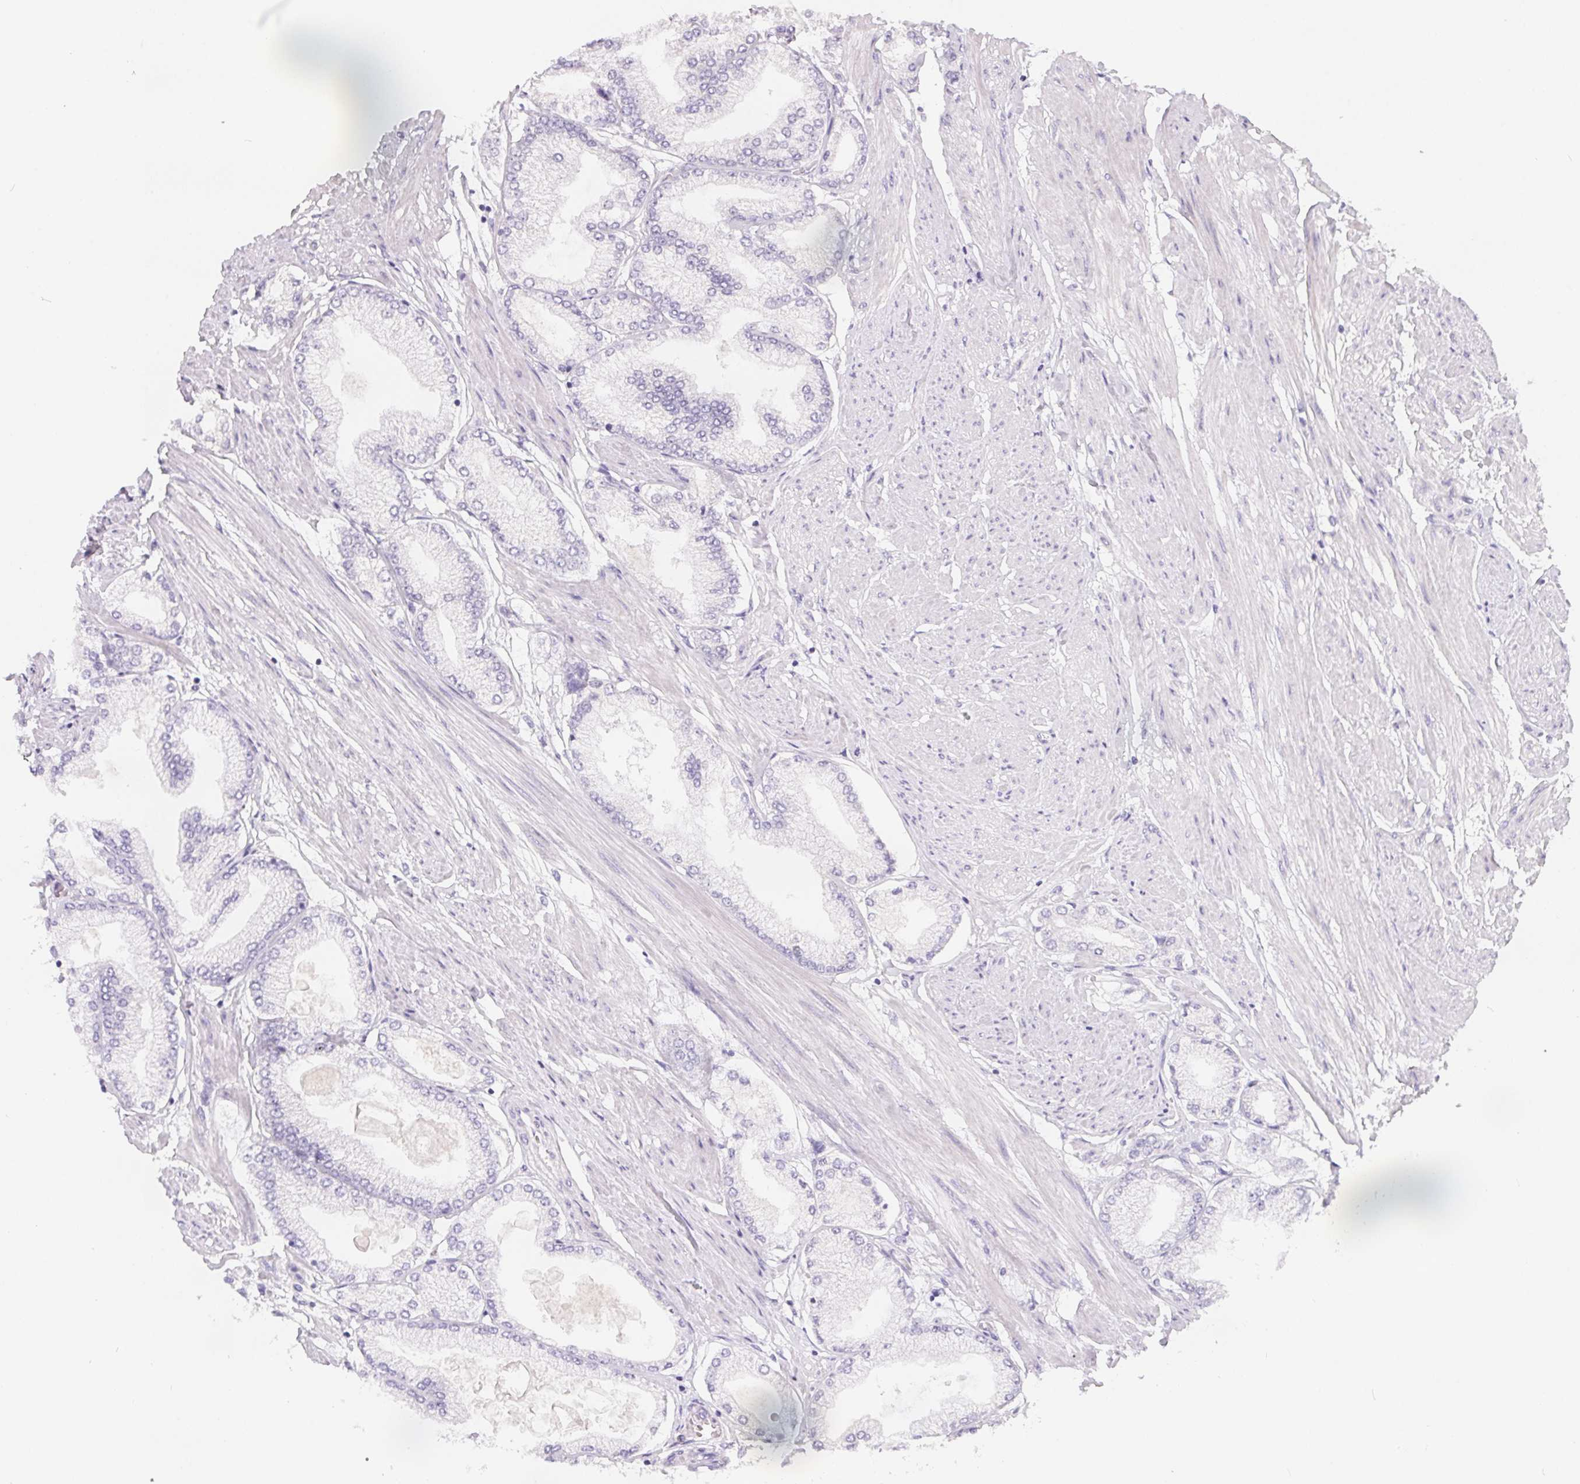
{"staining": {"intensity": "negative", "quantity": "none", "location": "none"}, "tissue": "prostate cancer", "cell_type": "Tumor cells", "image_type": "cancer", "snomed": [{"axis": "morphology", "description": "Adenocarcinoma, High grade"}, {"axis": "topography", "description": "Prostate"}], "caption": "Photomicrograph shows no protein positivity in tumor cells of prostate cancer (high-grade adenocarcinoma) tissue.", "gene": "FDX1", "patient": {"sex": "male", "age": 68}}